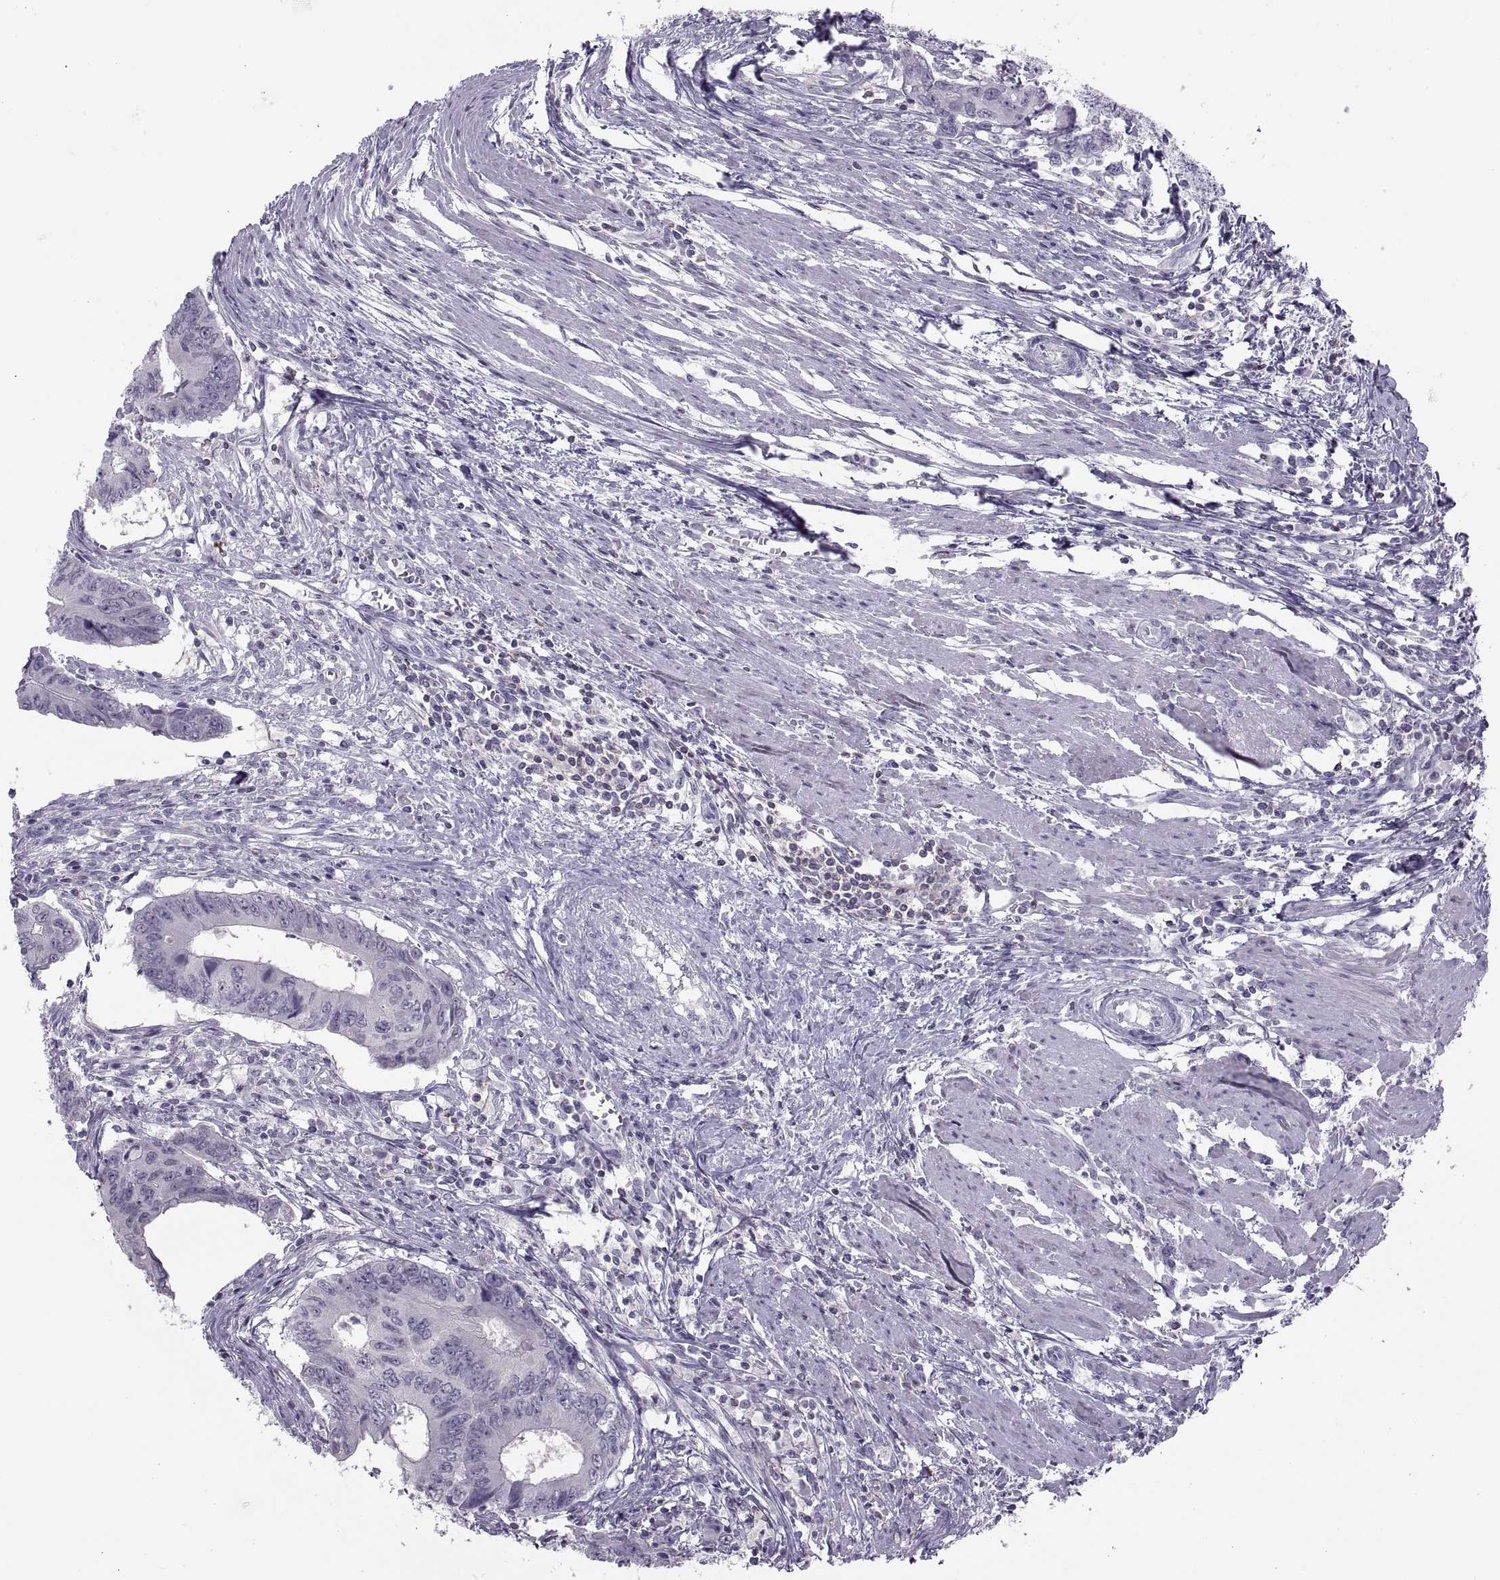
{"staining": {"intensity": "negative", "quantity": "none", "location": "none"}, "tissue": "colorectal cancer", "cell_type": "Tumor cells", "image_type": "cancer", "snomed": [{"axis": "morphology", "description": "Adenocarcinoma, NOS"}, {"axis": "topography", "description": "Colon"}], "caption": "An image of colorectal adenocarcinoma stained for a protein reveals no brown staining in tumor cells.", "gene": "TTC21A", "patient": {"sex": "male", "age": 53}}